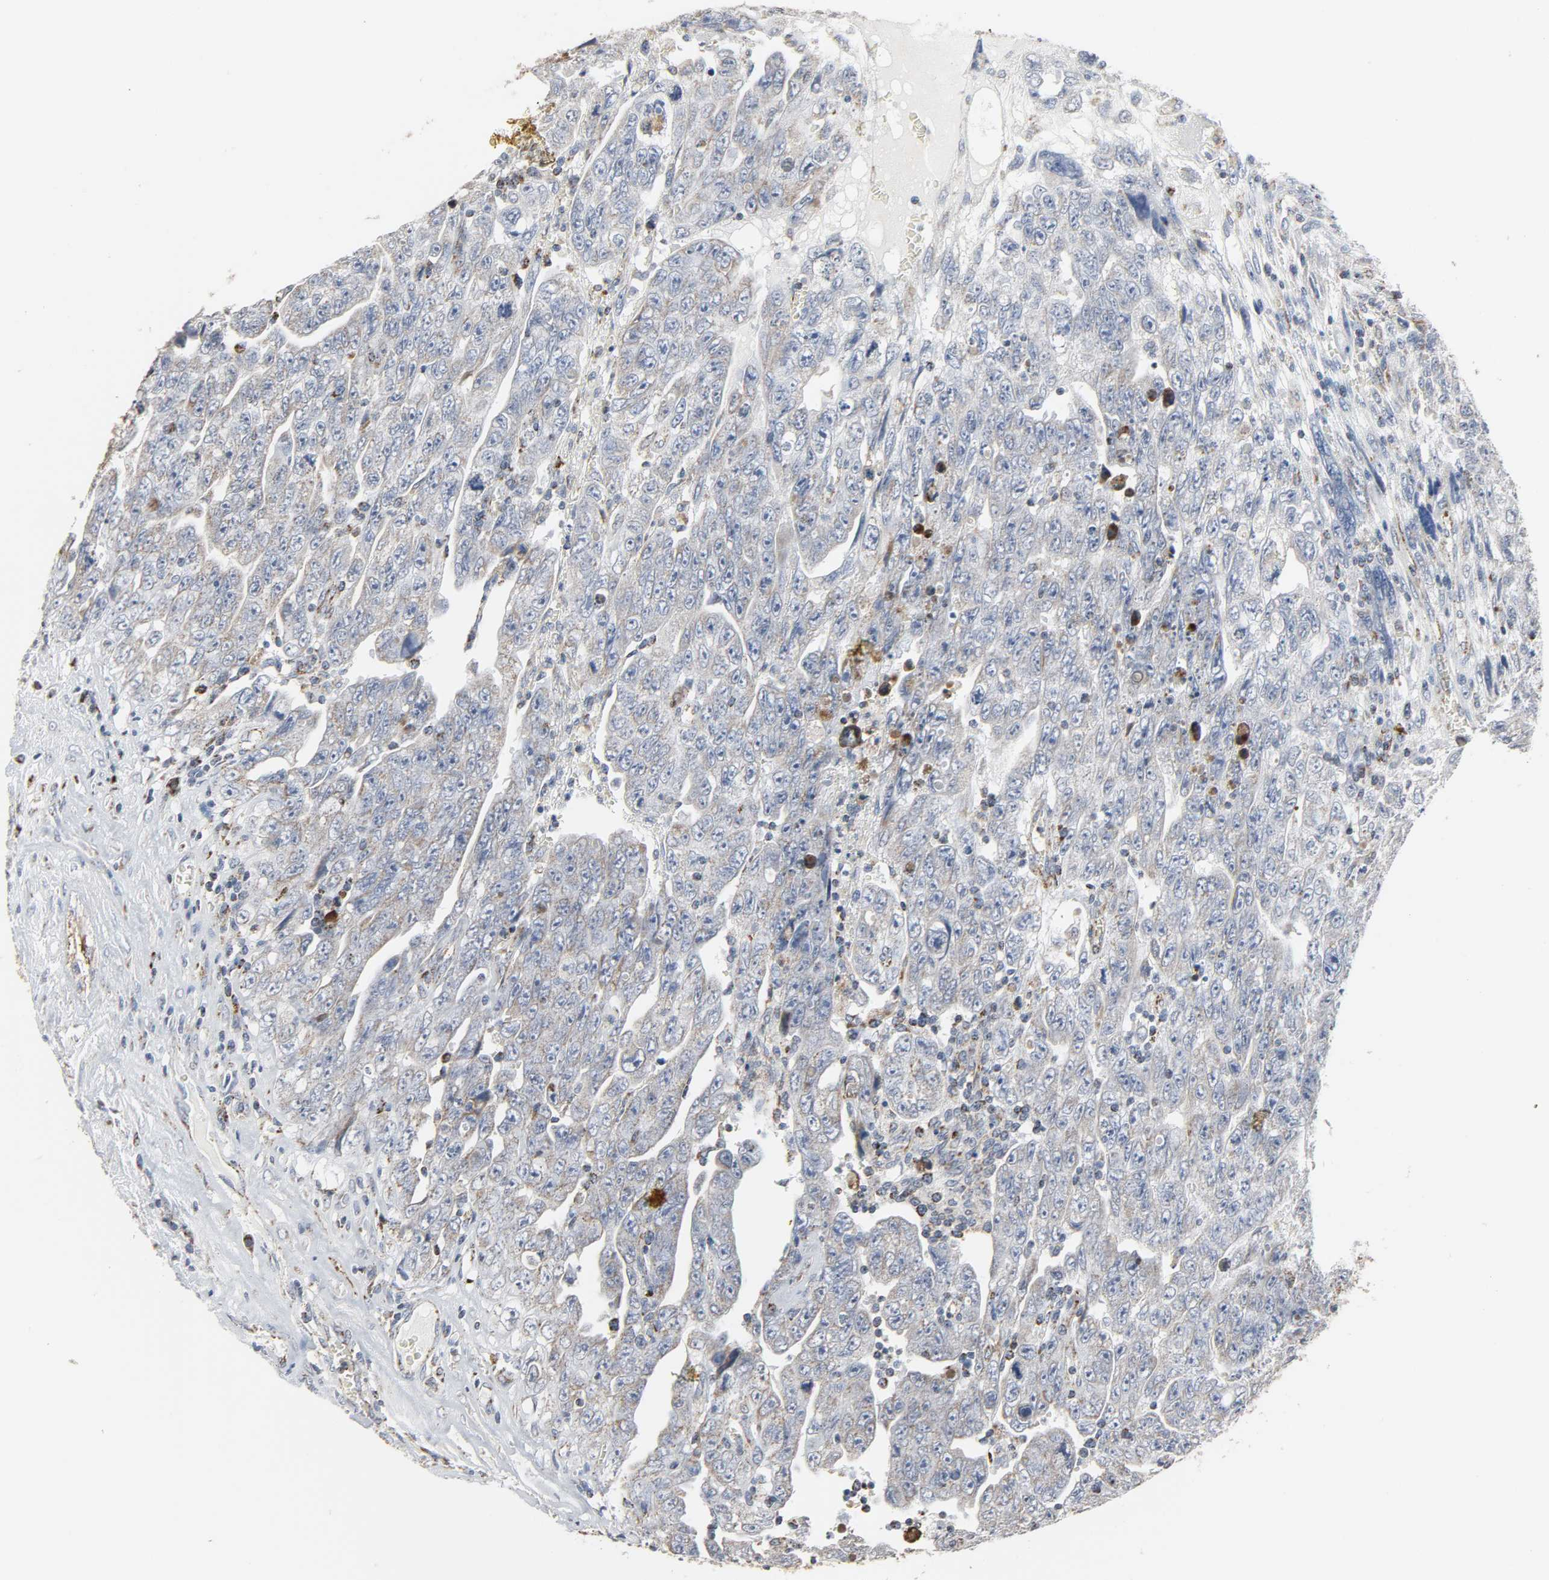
{"staining": {"intensity": "weak", "quantity": "<25%", "location": "cytoplasmic/membranous"}, "tissue": "testis cancer", "cell_type": "Tumor cells", "image_type": "cancer", "snomed": [{"axis": "morphology", "description": "Carcinoma, Embryonal, NOS"}, {"axis": "topography", "description": "Testis"}], "caption": "Tumor cells are negative for brown protein staining in testis cancer (embryonal carcinoma).", "gene": "ACAT1", "patient": {"sex": "male", "age": 28}}